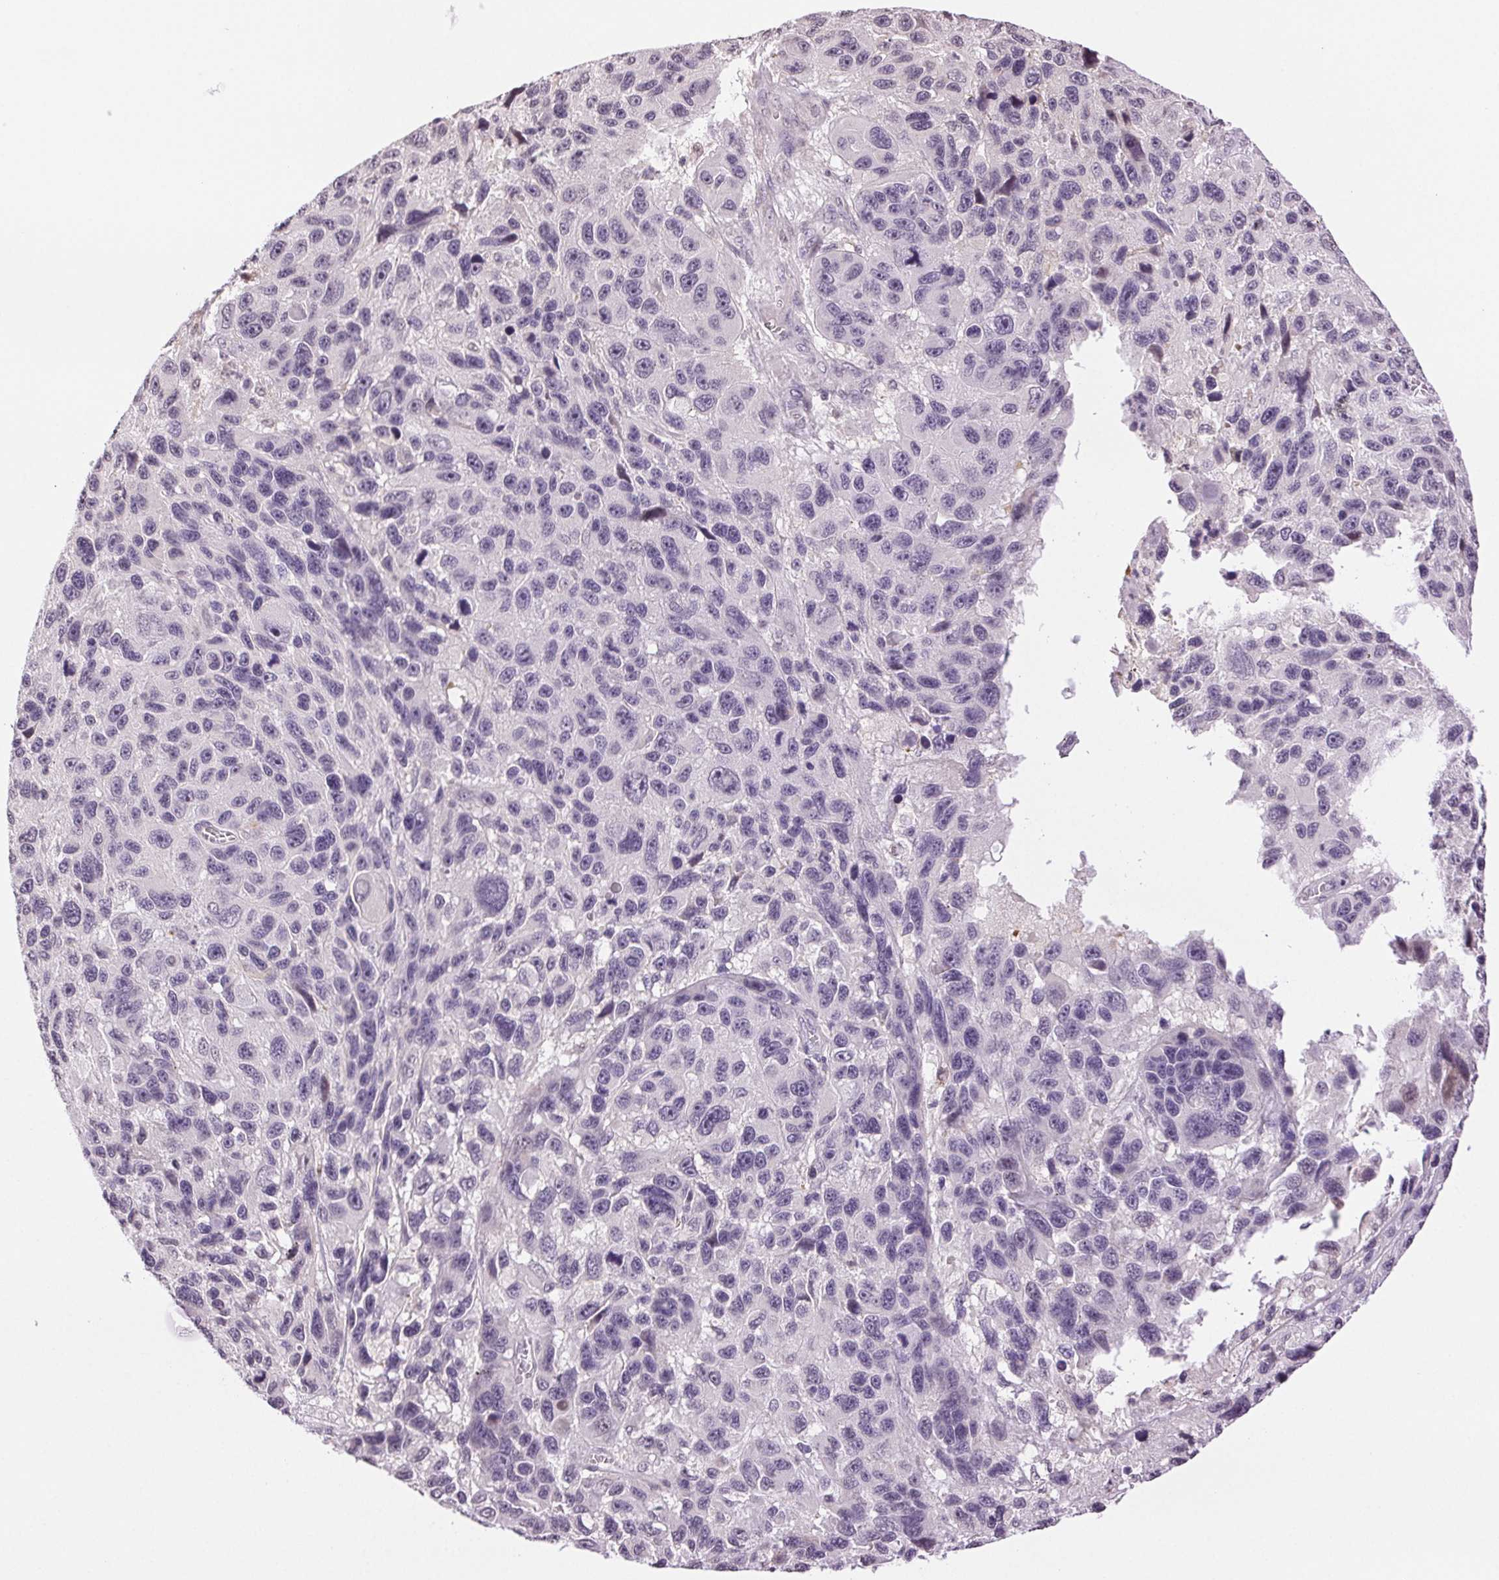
{"staining": {"intensity": "negative", "quantity": "none", "location": "none"}, "tissue": "melanoma", "cell_type": "Tumor cells", "image_type": "cancer", "snomed": [{"axis": "morphology", "description": "Malignant melanoma, NOS"}, {"axis": "topography", "description": "Skin"}], "caption": "Tumor cells show no significant staining in melanoma.", "gene": "TNNT3", "patient": {"sex": "male", "age": 53}}